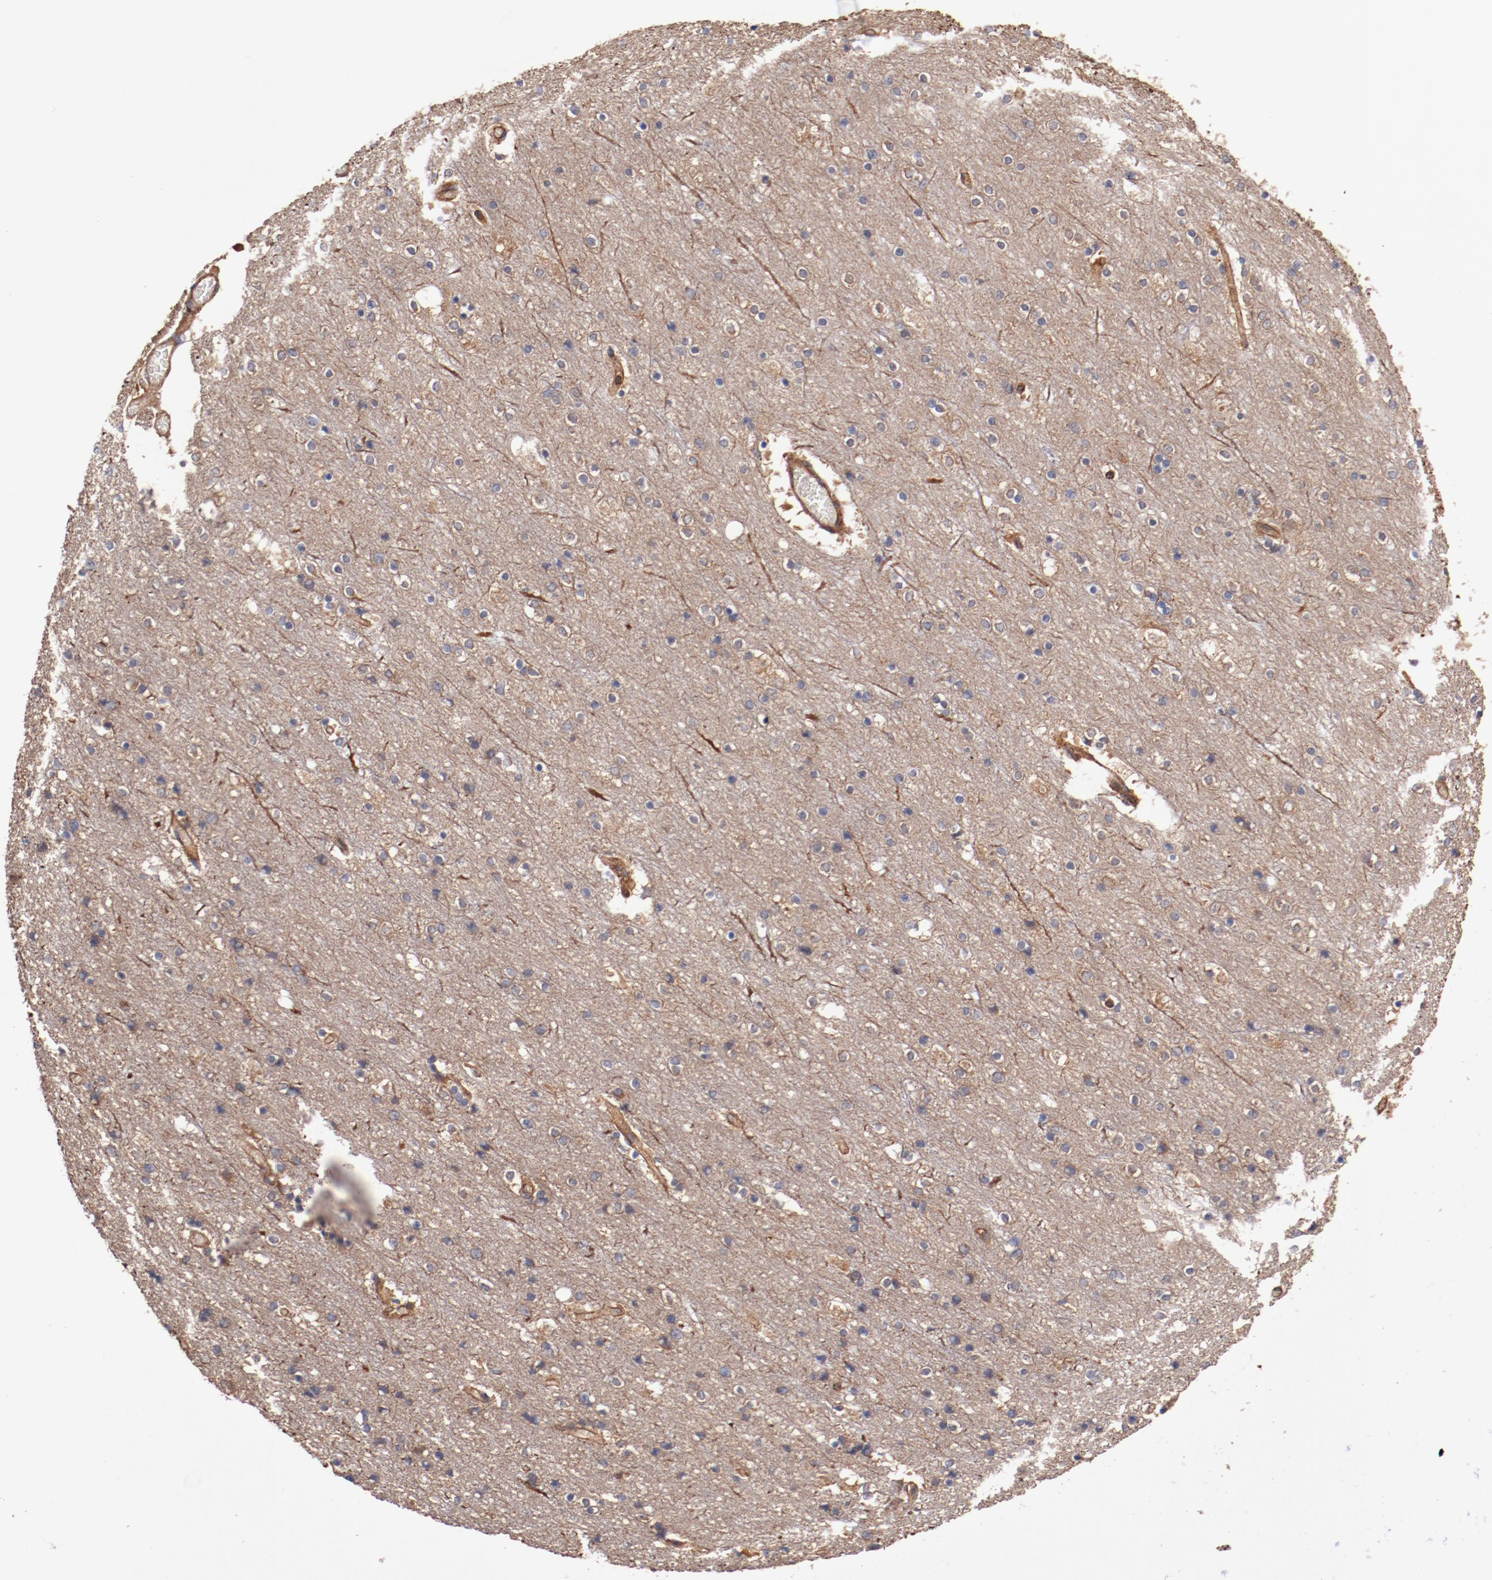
{"staining": {"intensity": "moderate", "quantity": ">75%", "location": "cytoplasmic/membranous"}, "tissue": "cerebral cortex", "cell_type": "Endothelial cells", "image_type": "normal", "snomed": [{"axis": "morphology", "description": "Normal tissue, NOS"}, {"axis": "topography", "description": "Cerebral cortex"}], "caption": "A photomicrograph of human cerebral cortex stained for a protein reveals moderate cytoplasmic/membranous brown staining in endothelial cells.", "gene": "TMOD3", "patient": {"sex": "female", "age": 54}}